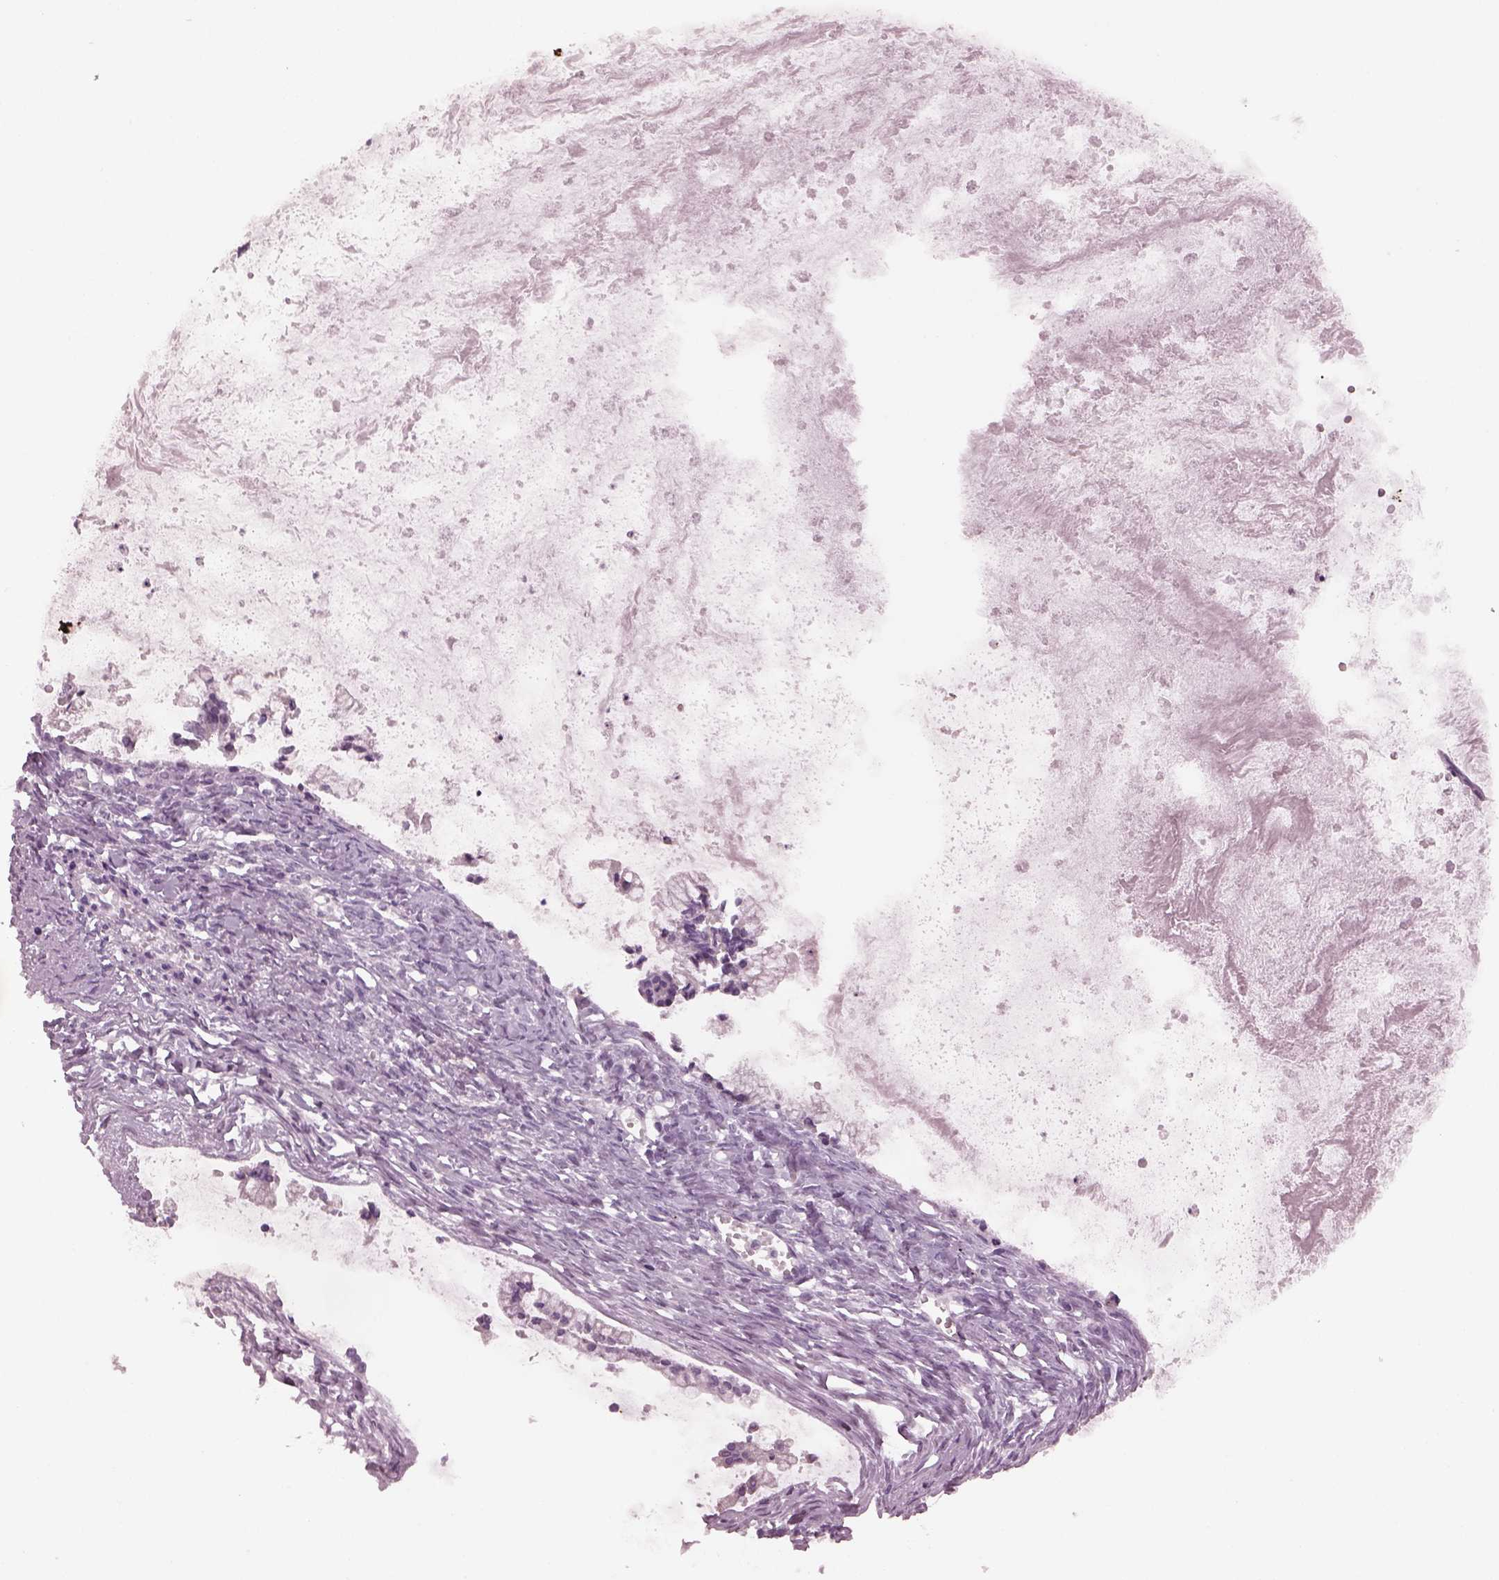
{"staining": {"intensity": "negative", "quantity": "none", "location": "none"}, "tissue": "ovarian cancer", "cell_type": "Tumor cells", "image_type": "cancer", "snomed": [{"axis": "morphology", "description": "Cystadenocarcinoma, mucinous, NOS"}, {"axis": "topography", "description": "Ovary"}], "caption": "Mucinous cystadenocarcinoma (ovarian) stained for a protein using immunohistochemistry reveals no staining tumor cells.", "gene": "CYLC1", "patient": {"sex": "female", "age": 67}}